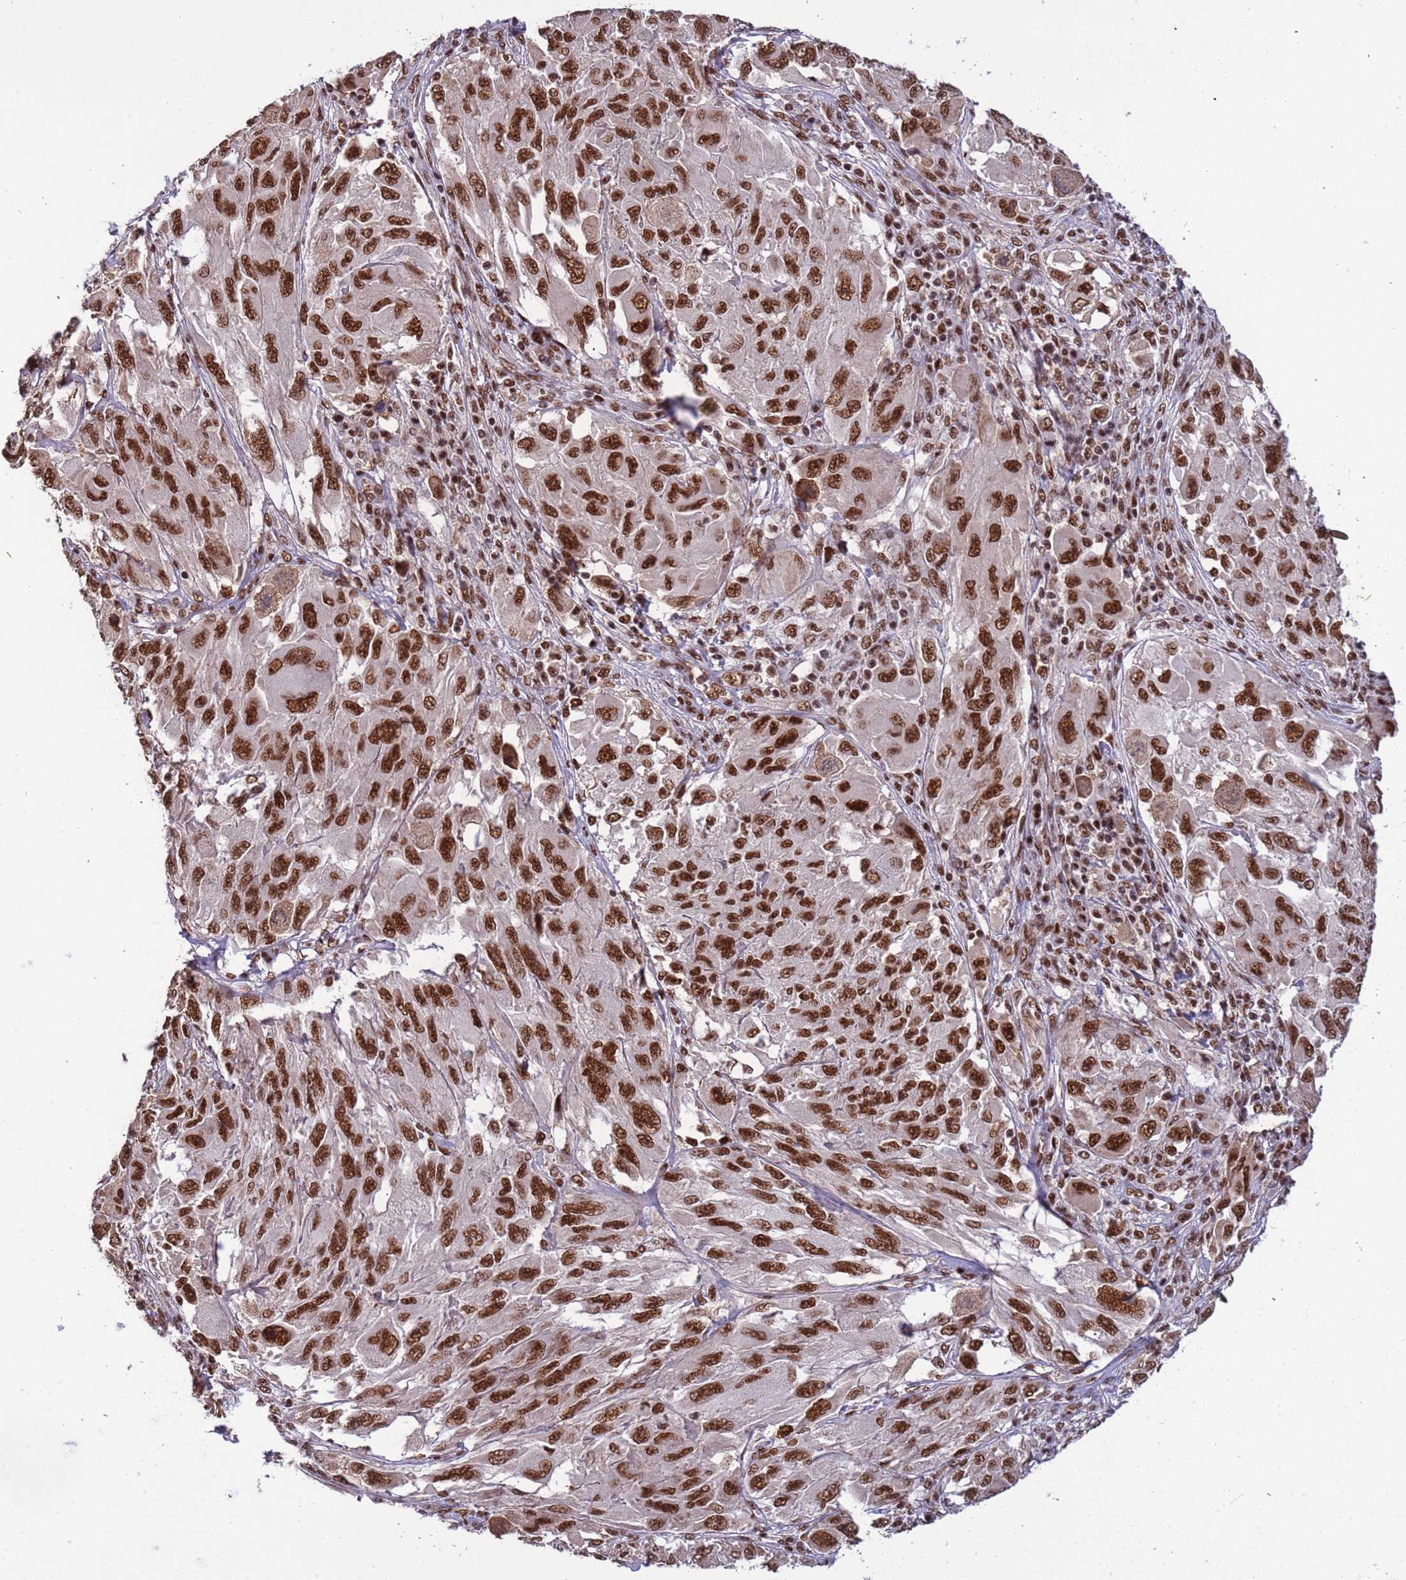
{"staining": {"intensity": "strong", "quantity": ">75%", "location": "nuclear"}, "tissue": "melanoma", "cell_type": "Tumor cells", "image_type": "cancer", "snomed": [{"axis": "morphology", "description": "Malignant melanoma, NOS"}, {"axis": "topography", "description": "Skin"}], "caption": "Human melanoma stained with a brown dye reveals strong nuclear positive staining in about >75% of tumor cells.", "gene": "SRRT", "patient": {"sex": "female", "age": 91}}